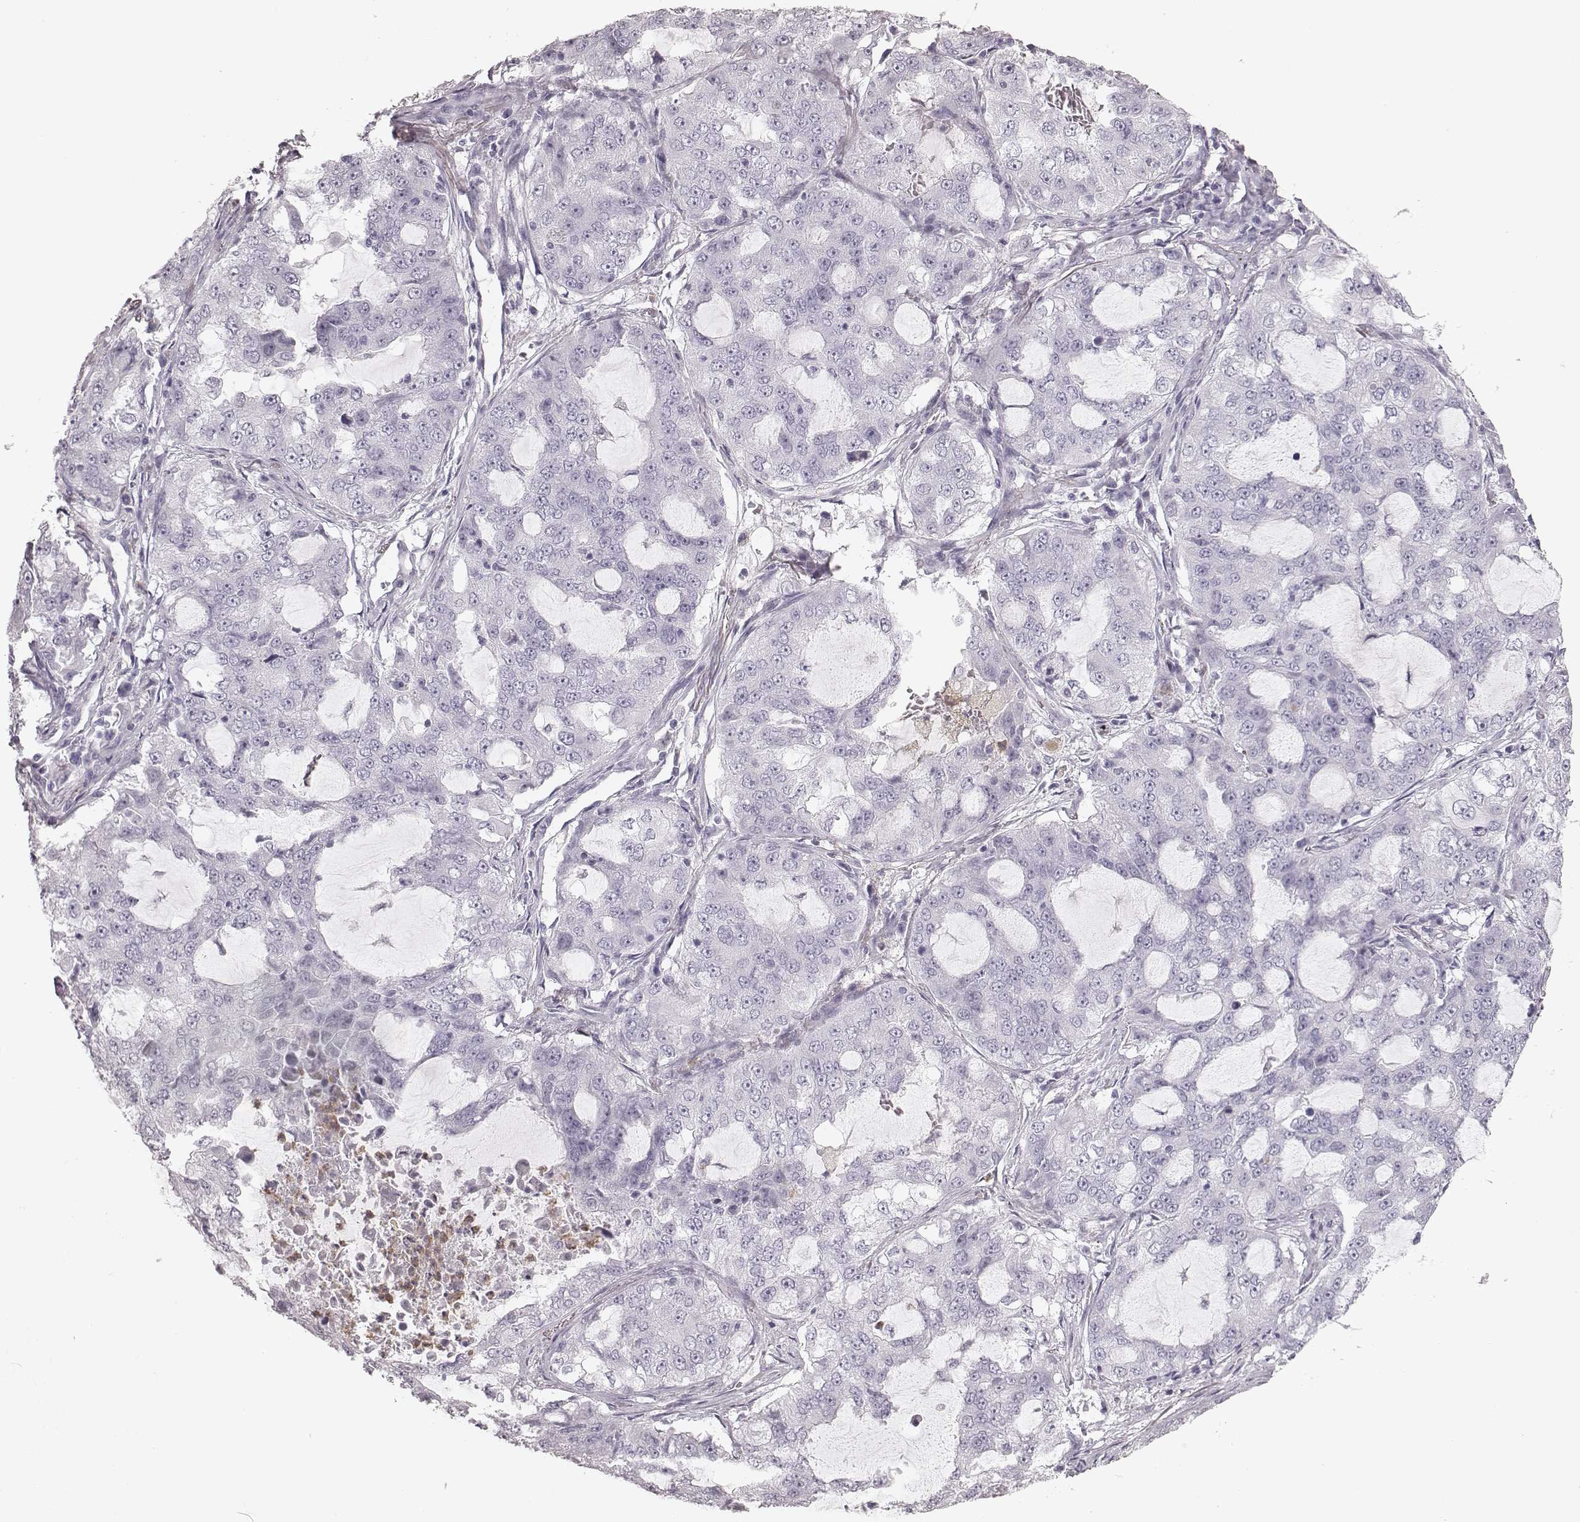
{"staining": {"intensity": "negative", "quantity": "none", "location": "none"}, "tissue": "lung cancer", "cell_type": "Tumor cells", "image_type": "cancer", "snomed": [{"axis": "morphology", "description": "Adenocarcinoma, NOS"}, {"axis": "topography", "description": "Lung"}], "caption": "Micrograph shows no protein expression in tumor cells of adenocarcinoma (lung) tissue. Nuclei are stained in blue.", "gene": "ELANE", "patient": {"sex": "female", "age": 61}}